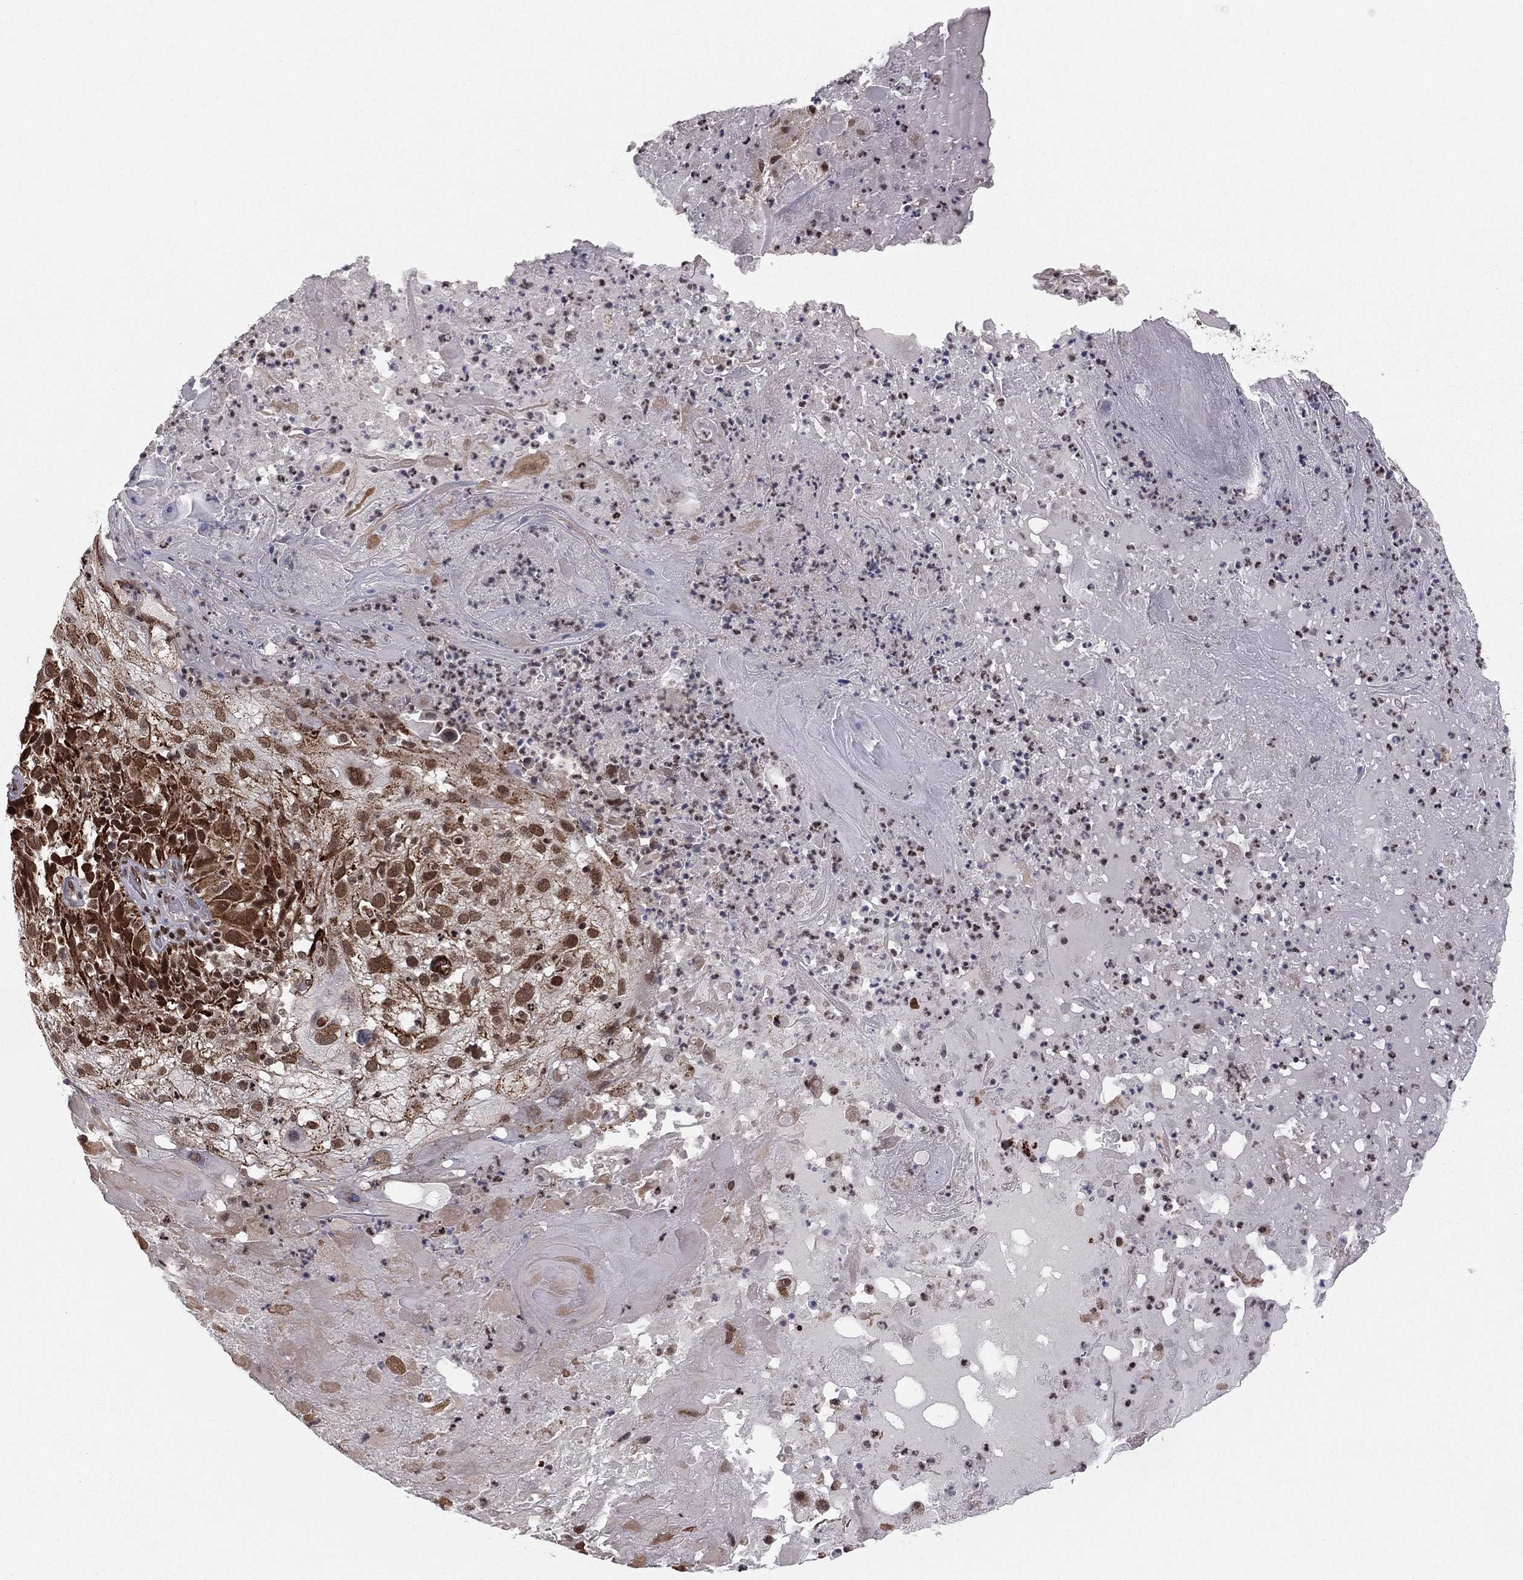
{"staining": {"intensity": "strong", "quantity": ">75%", "location": "nuclear"}, "tissue": "skin cancer", "cell_type": "Tumor cells", "image_type": "cancer", "snomed": [{"axis": "morphology", "description": "Normal tissue, NOS"}, {"axis": "morphology", "description": "Squamous cell carcinoma, NOS"}, {"axis": "topography", "description": "Skin"}], "caption": "Squamous cell carcinoma (skin) tissue exhibits strong nuclear positivity in about >75% of tumor cells", "gene": "NFYB", "patient": {"sex": "female", "age": 83}}